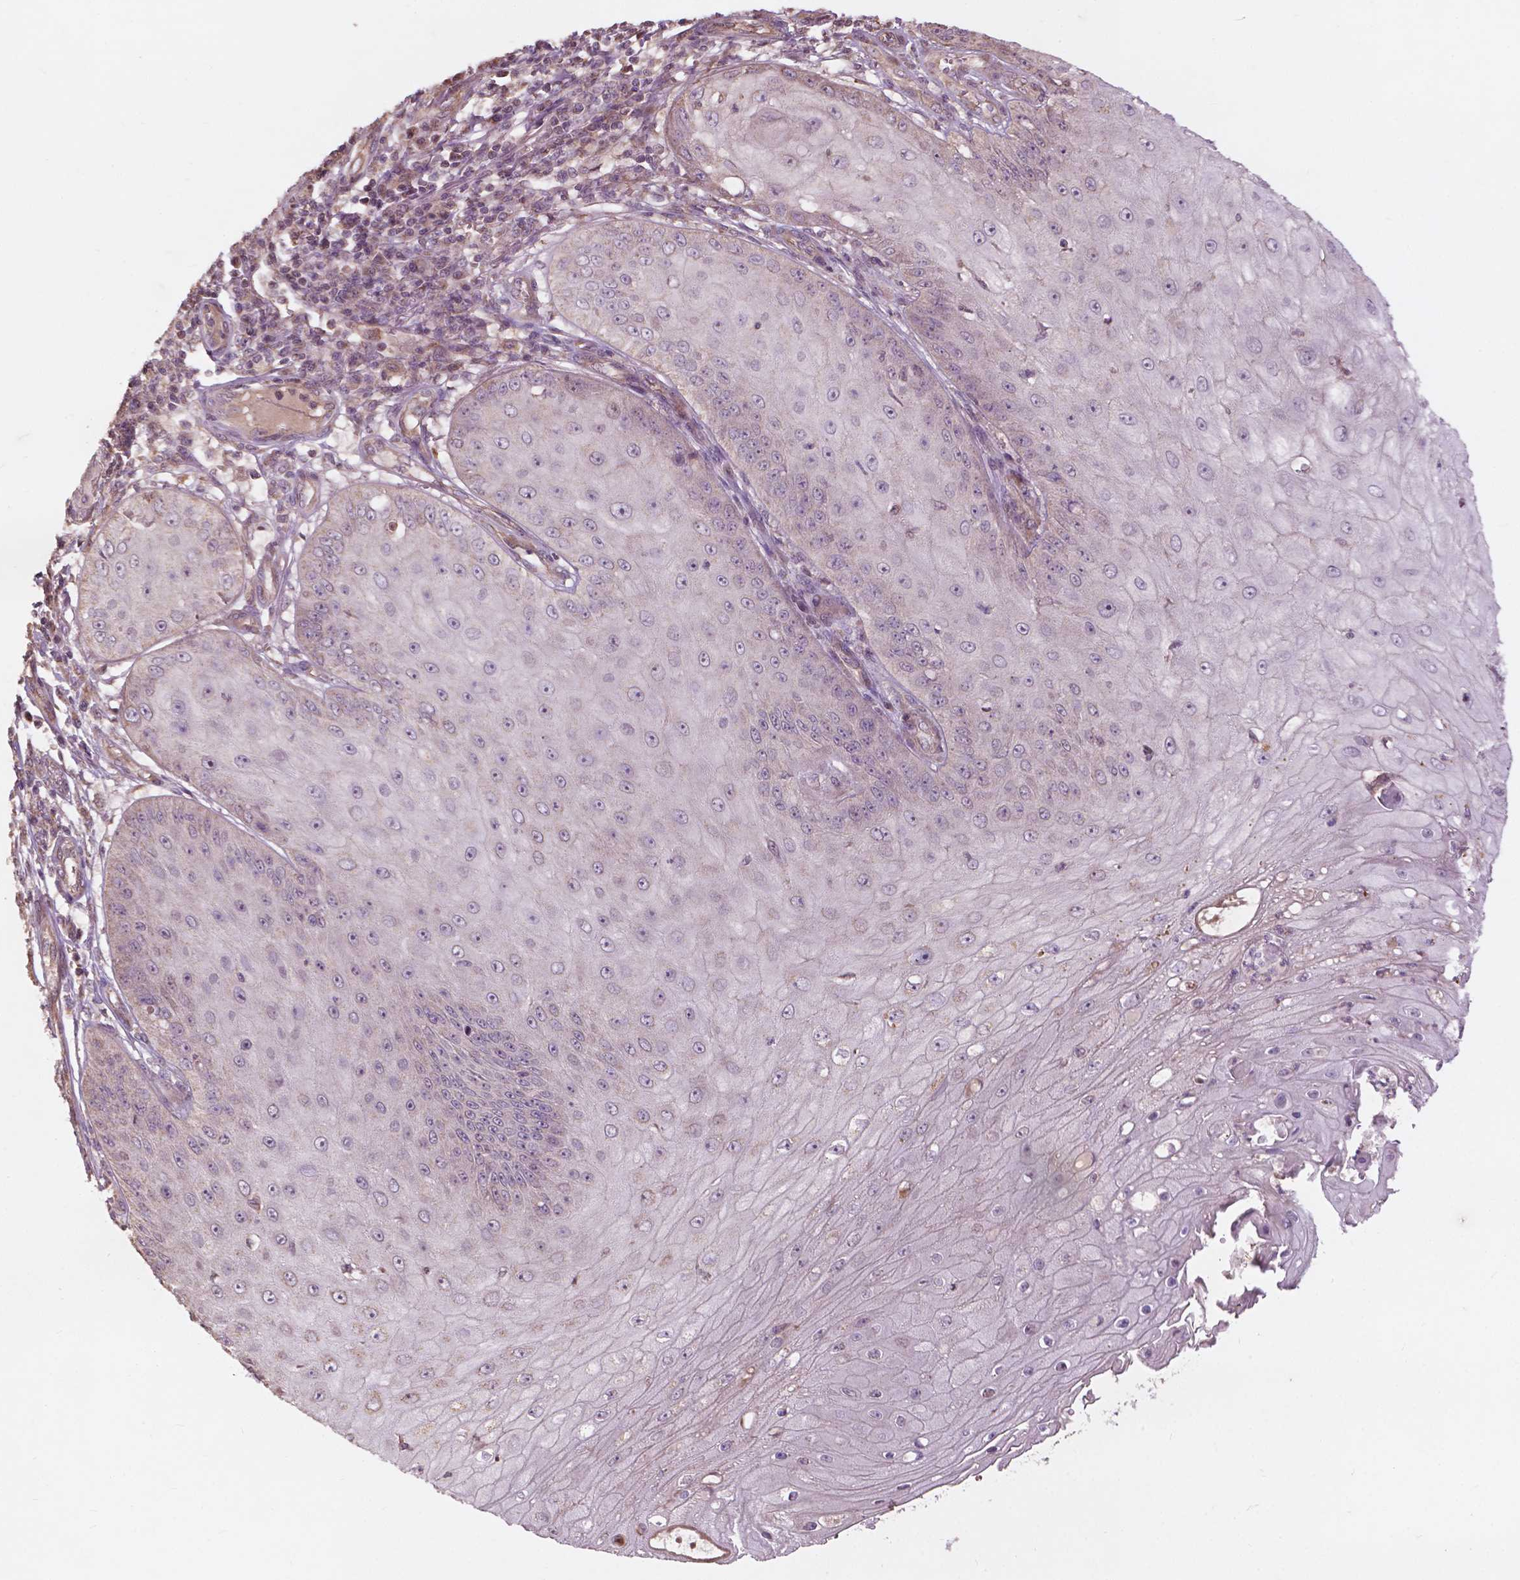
{"staining": {"intensity": "negative", "quantity": "none", "location": "none"}, "tissue": "skin cancer", "cell_type": "Tumor cells", "image_type": "cancer", "snomed": [{"axis": "morphology", "description": "Squamous cell carcinoma, NOS"}, {"axis": "topography", "description": "Skin"}], "caption": "A high-resolution image shows immunohistochemistry staining of squamous cell carcinoma (skin), which reveals no significant expression in tumor cells.", "gene": "CDC42BPA", "patient": {"sex": "male", "age": 70}}